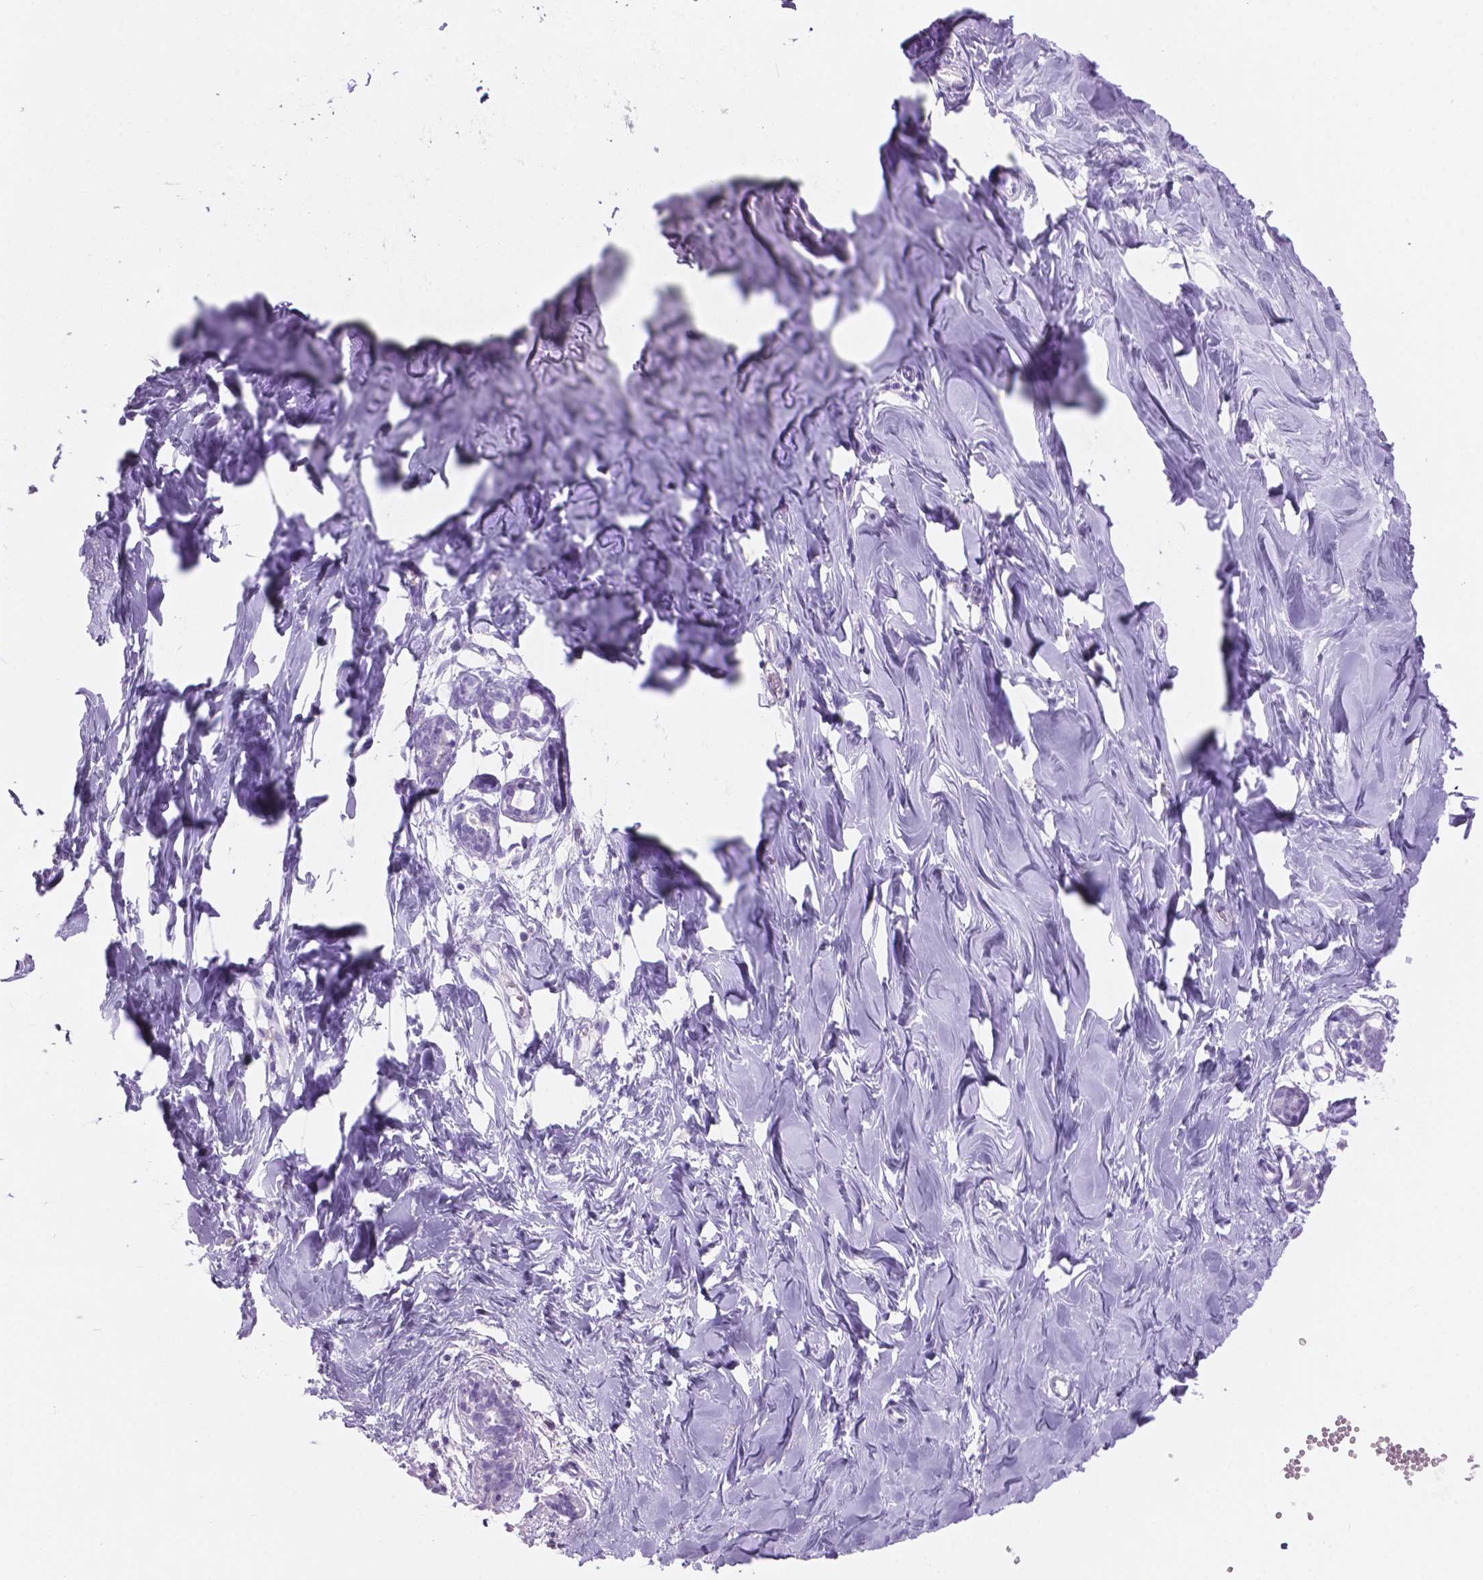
{"staining": {"intensity": "negative", "quantity": "none", "location": "none"}, "tissue": "breast", "cell_type": "Adipocytes", "image_type": "normal", "snomed": [{"axis": "morphology", "description": "Normal tissue, NOS"}, {"axis": "topography", "description": "Breast"}], "caption": "A high-resolution histopathology image shows IHC staining of normal breast, which demonstrates no significant positivity in adipocytes. (Stains: DAB immunohistochemistry (IHC) with hematoxylin counter stain, Microscopy: brightfield microscopy at high magnification).", "gene": "GRIN2B", "patient": {"sex": "female", "age": 27}}